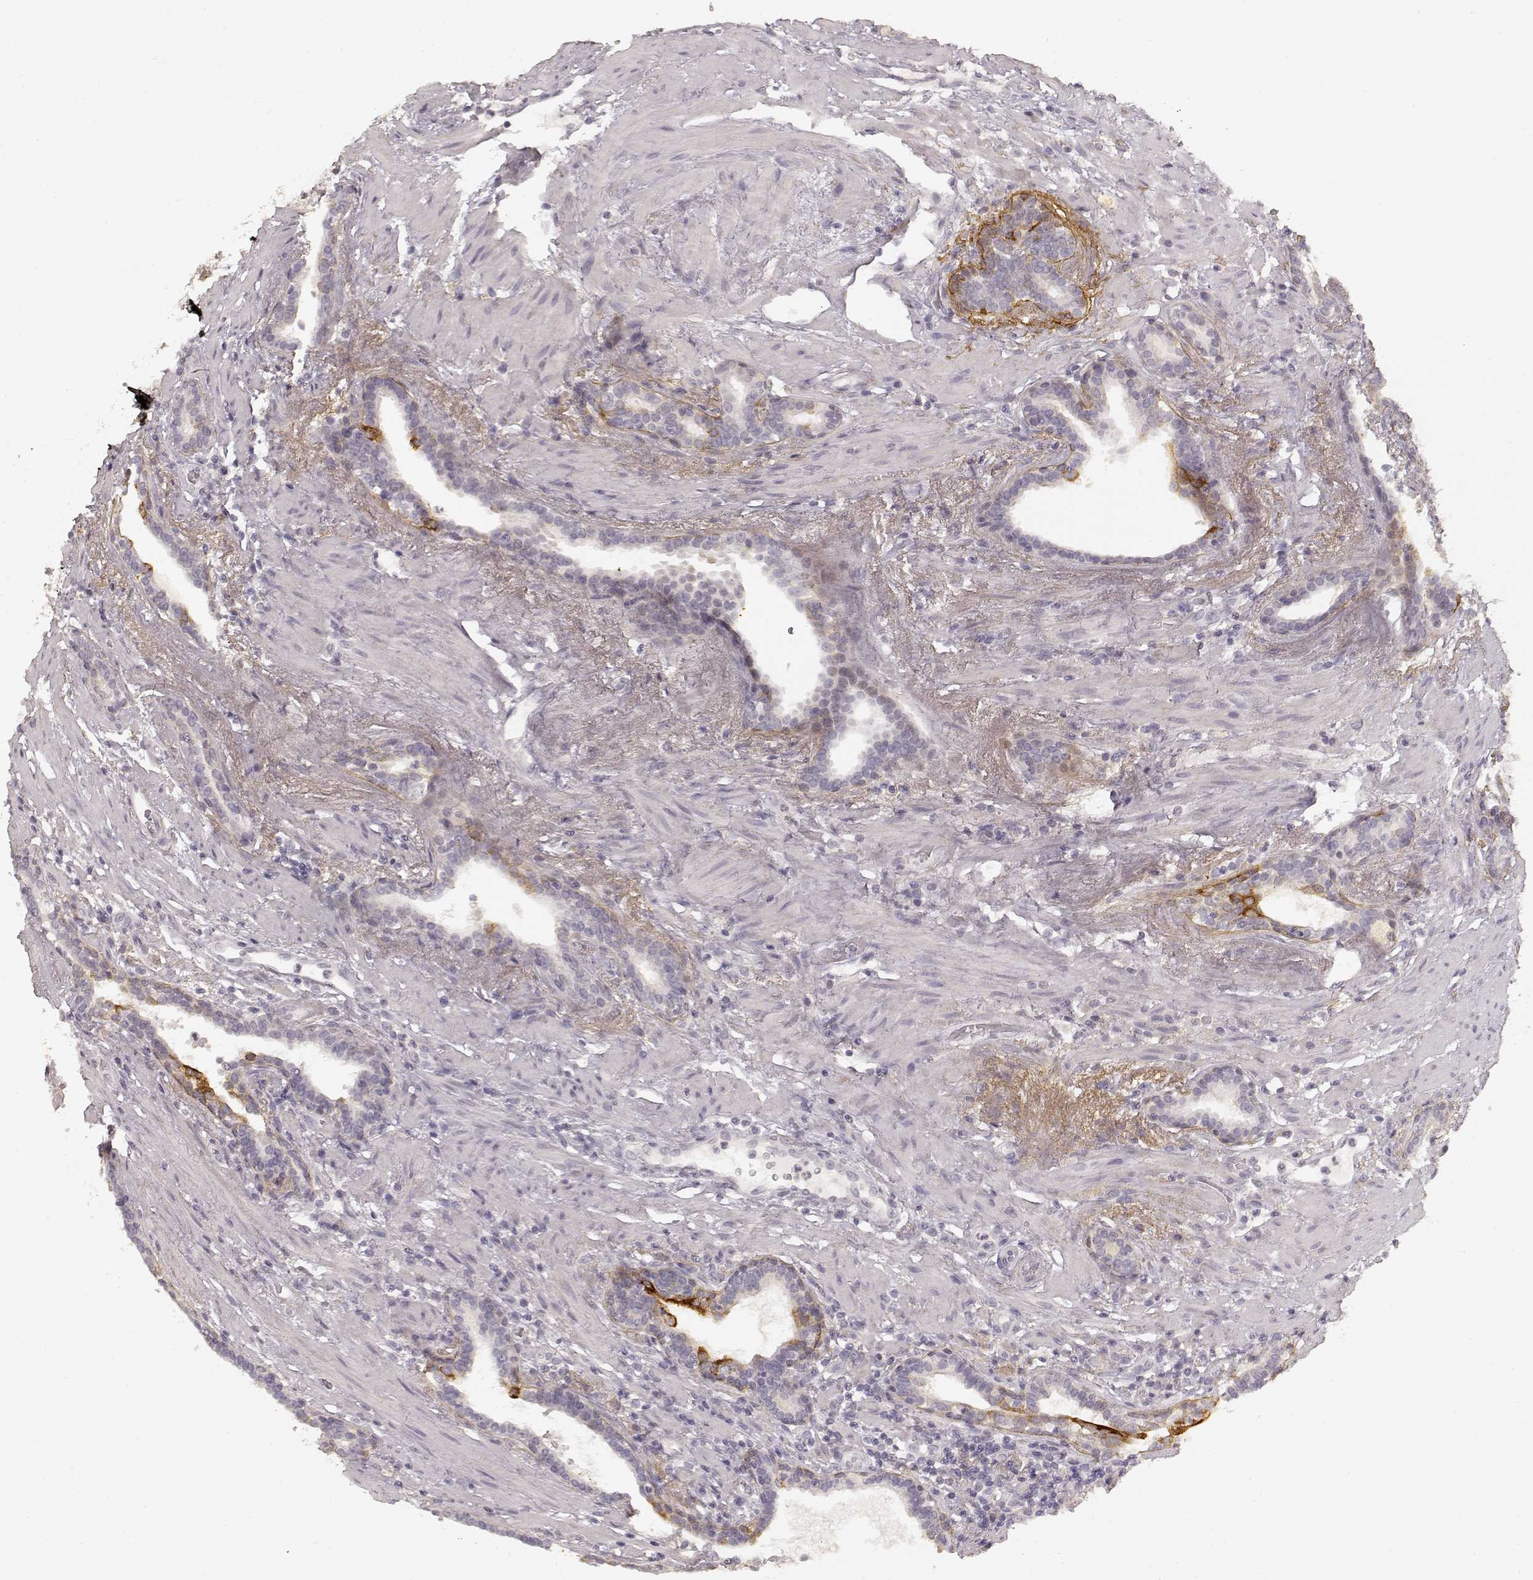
{"staining": {"intensity": "negative", "quantity": "none", "location": "none"}, "tissue": "prostate cancer", "cell_type": "Tumor cells", "image_type": "cancer", "snomed": [{"axis": "morphology", "description": "Adenocarcinoma, NOS"}, {"axis": "topography", "description": "Prostate"}], "caption": "The photomicrograph exhibits no significant staining in tumor cells of prostate cancer. (DAB (3,3'-diaminobenzidine) immunohistochemistry (IHC), high magnification).", "gene": "LAMC2", "patient": {"sex": "male", "age": 66}}